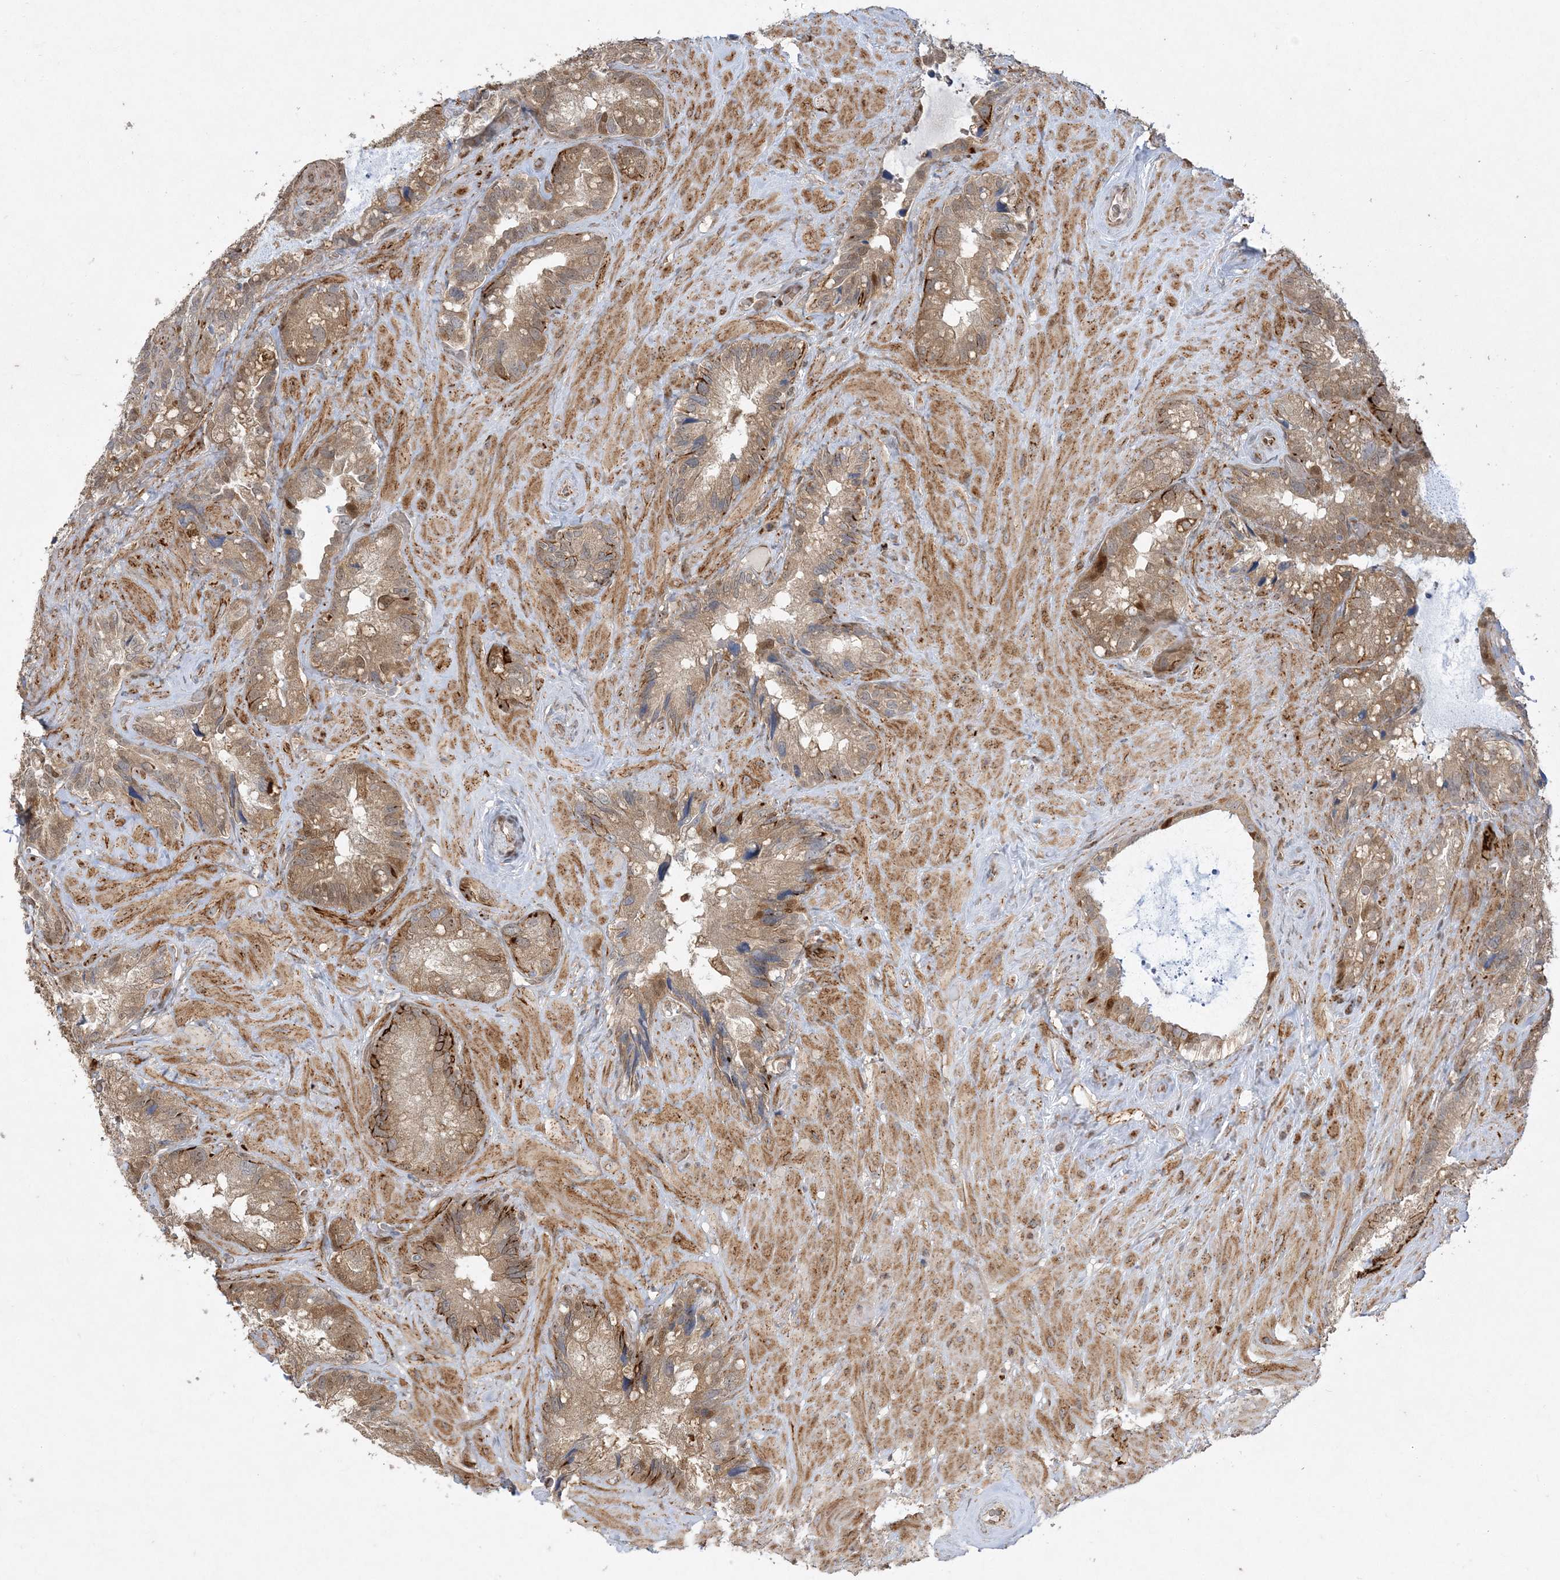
{"staining": {"intensity": "moderate", "quantity": ">75%", "location": "cytoplasmic/membranous,nuclear"}, "tissue": "seminal vesicle", "cell_type": "Glandular cells", "image_type": "normal", "snomed": [{"axis": "morphology", "description": "Normal tissue, NOS"}, {"axis": "topography", "description": "Prostate"}, {"axis": "topography", "description": "Seminal veicle"}], "caption": "Human seminal vesicle stained for a protein (brown) exhibits moderate cytoplasmic/membranous,nuclear positive expression in approximately >75% of glandular cells.", "gene": "INPP1", "patient": {"sex": "male", "age": 68}}